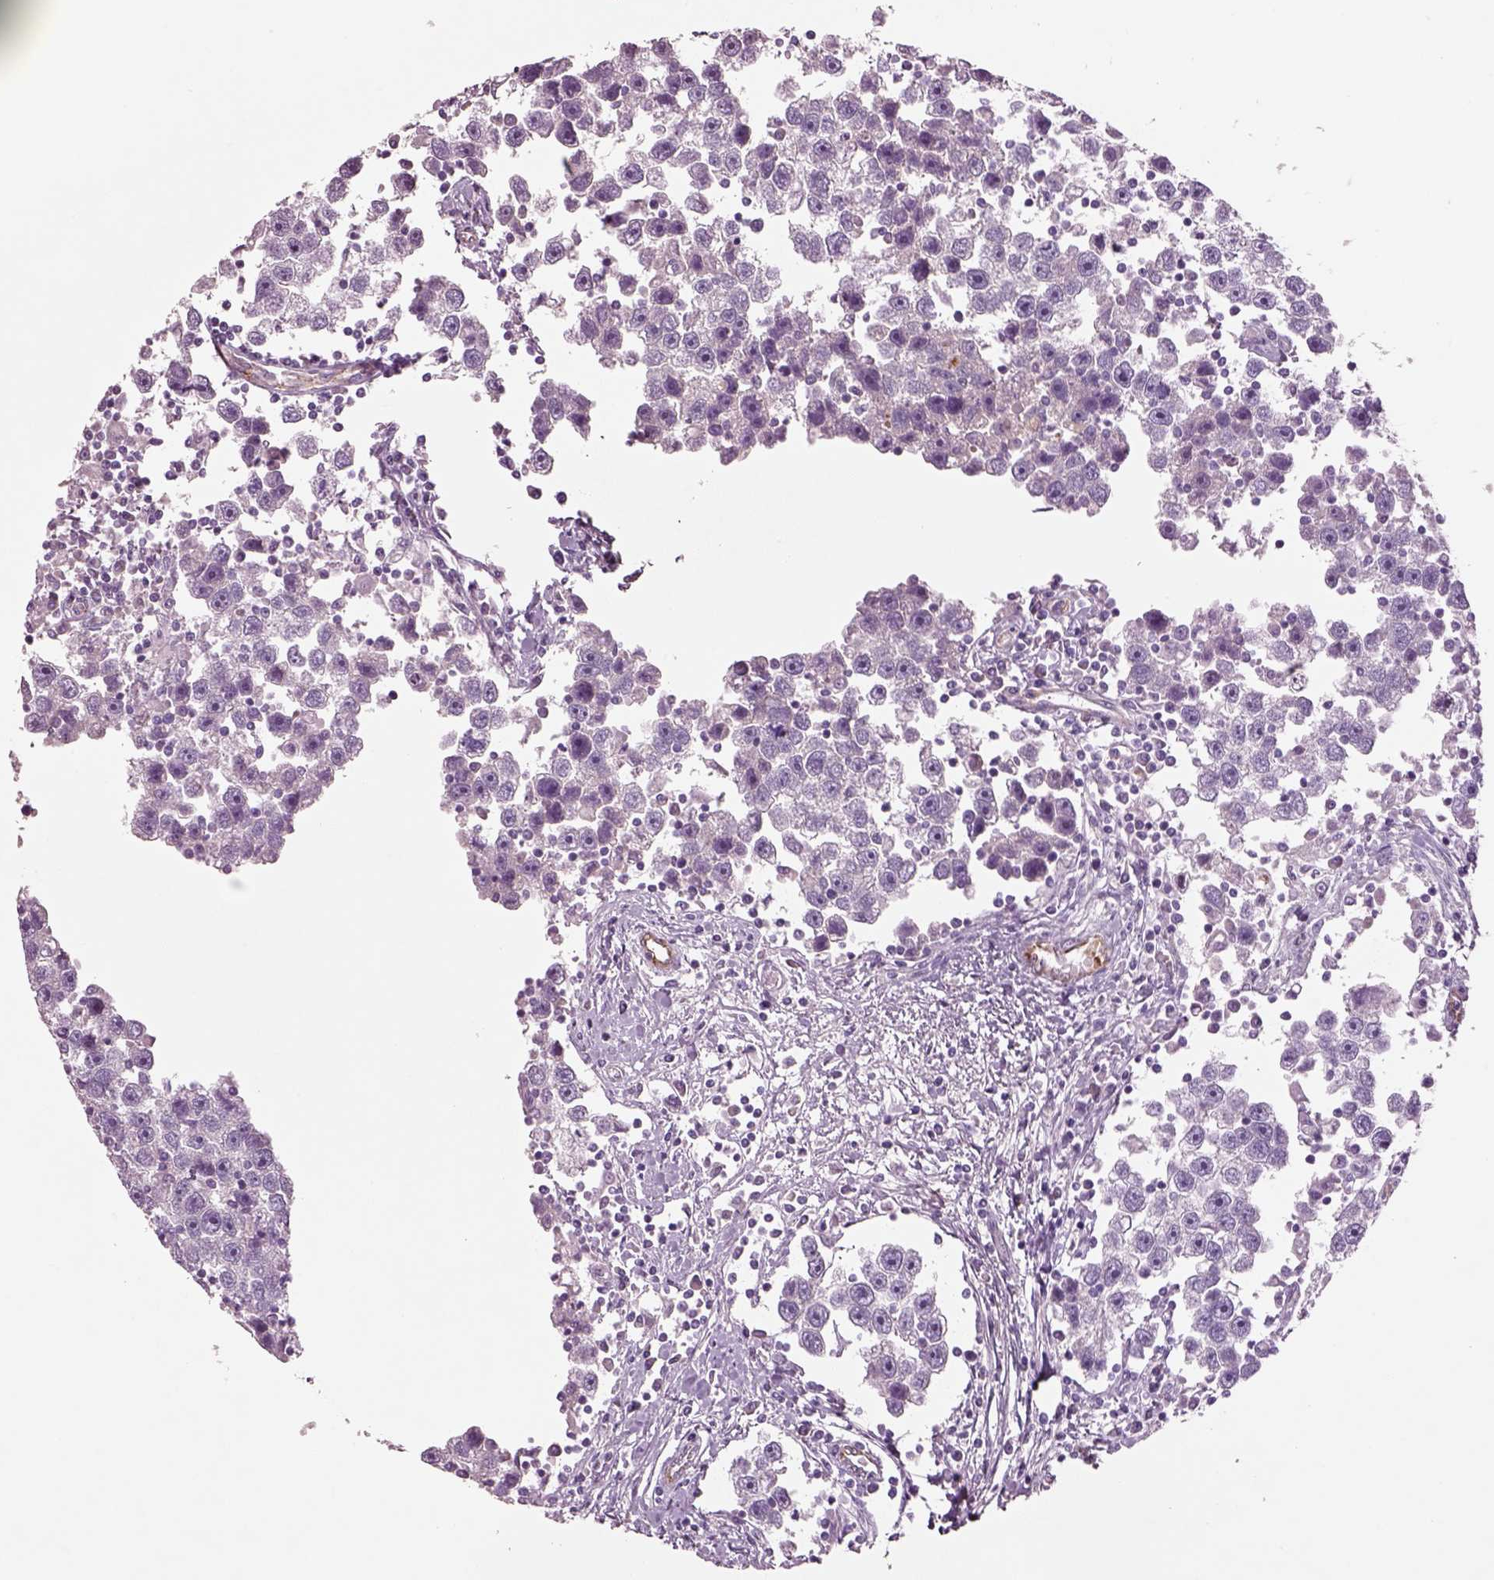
{"staining": {"intensity": "negative", "quantity": "none", "location": "none"}, "tissue": "testis cancer", "cell_type": "Tumor cells", "image_type": "cancer", "snomed": [{"axis": "morphology", "description": "Seminoma, NOS"}, {"axis": "topography", "description": "Testis"}], "caption": "DAB immunohistochemical staining of human testis cancer shows no significant staining in tumor cells.", "gene": "PLPP7", "patient": {"sex": "male", "age": 30}}